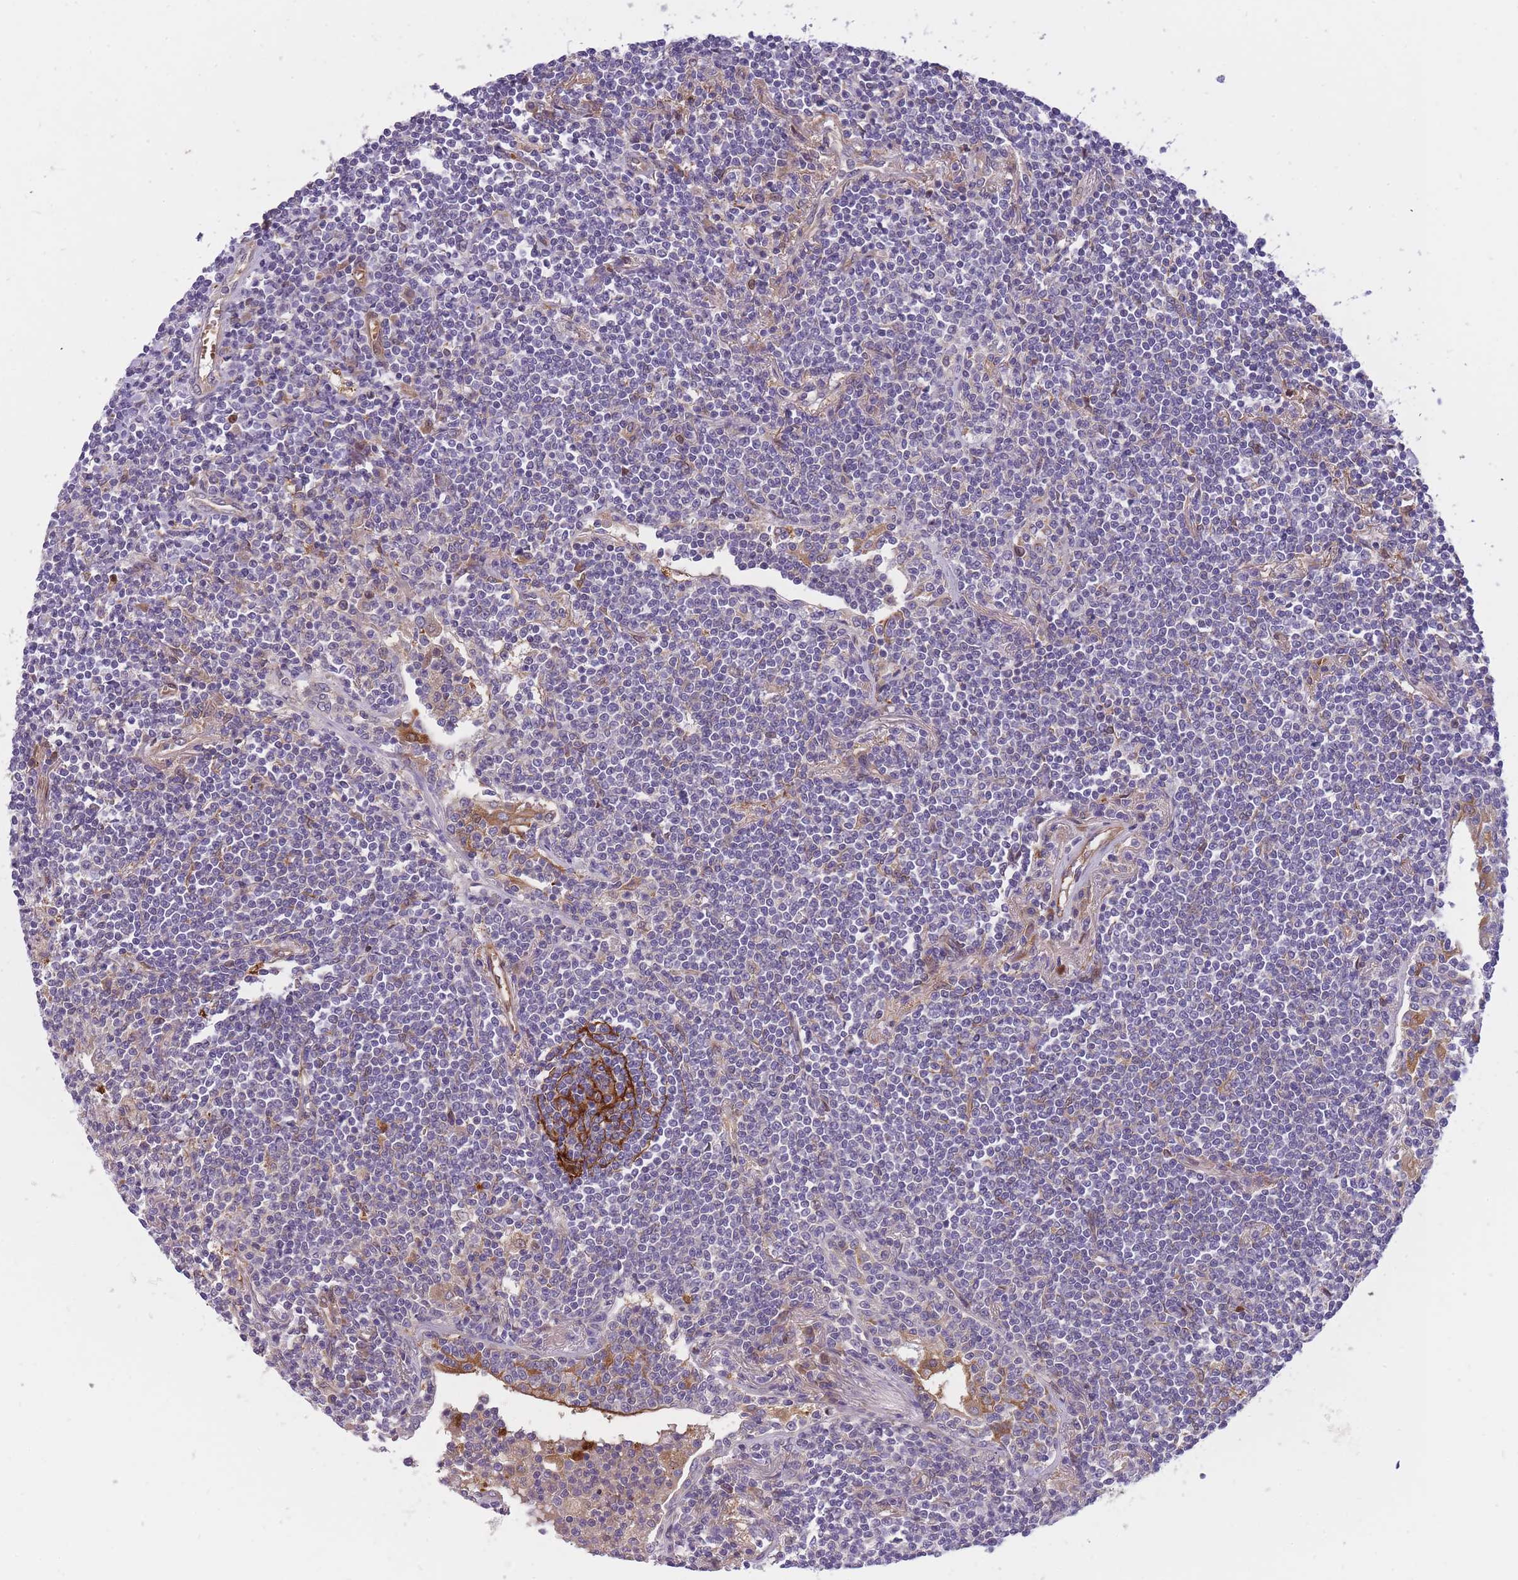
{"staining": {"intensity": "negative", "quantity": "none", "location": "none"}, "tissue": "lymphoma", "cell_type": "Tumor cells", "image_type": "cancer", "snomed": [{"axis": "morphology", "description": "Malignant lymphoma, non-Hodgkin's type, Low grade"}, {"axis": "topography", "description": "Lung"}], "caption": "Immunohistochemical staining of human low-grade malignant lymphoma, non-Hodgkin's type reveals no significant staining in tumor cells. (IHC, brightfield microscopy, high magnification).", "gene": "CRYGN", "patient": {"sex": "female", "age": 71}}